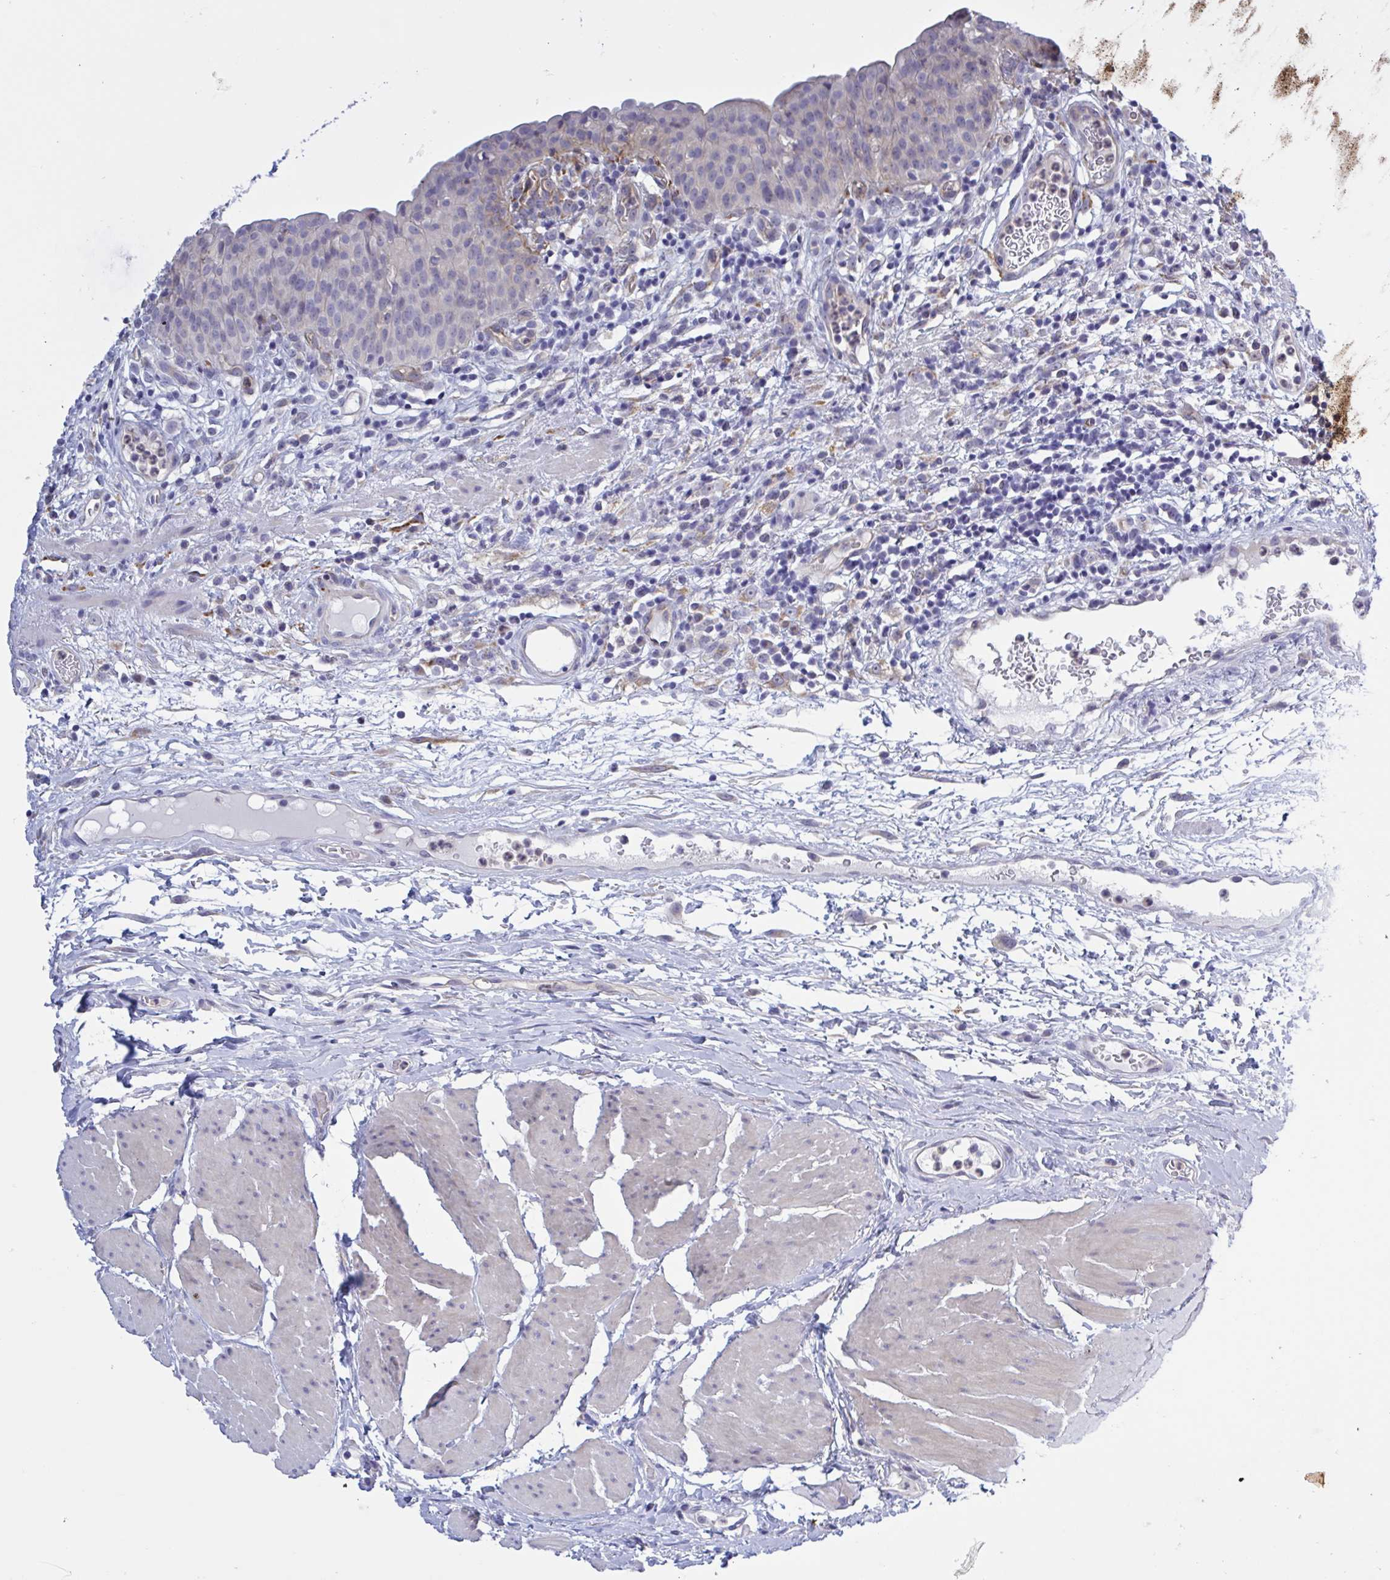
{"staining": {"intensity": "negative", "quantity": "none", "location": "none"}, "tissue": "urinary bladder", "cell_type": "Urothelial cells", "image_type": "normal", "snomed": [{"axis": "morphology", "description": "Normal tissue, NOS"}, {"axis": "morphology", "description": "Inflammation, NOS"}, {"axis": "topography", "description": "Urinary bladder"}], "caption": "A photomicrograph of human urinary bladder is negative for staining in urothelial cells. (Immunohistochemistry (ihc), brightfield microscopy, high magnification).", "gene": "ST14", "patient": {"sex": "male", "age": 57}}